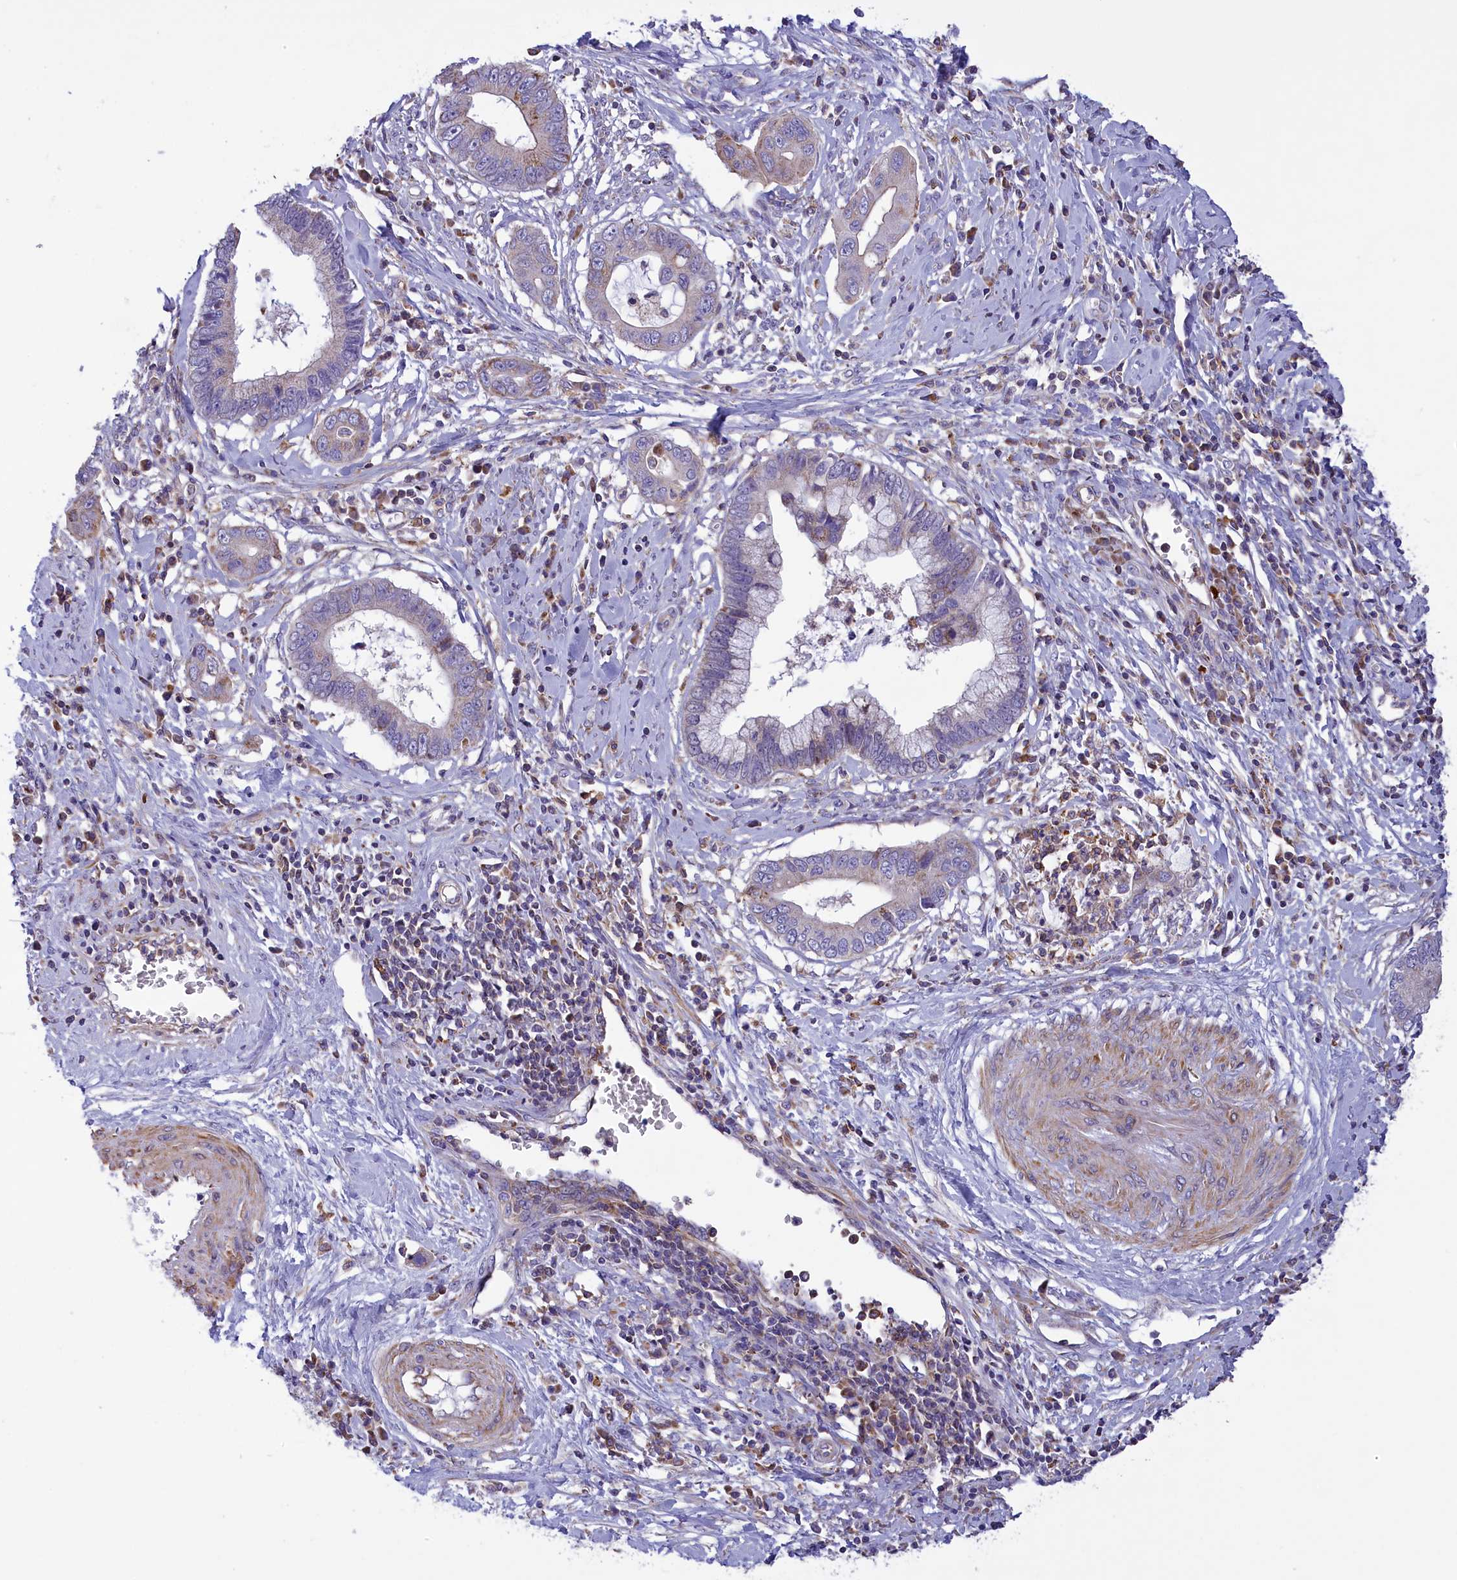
{"staining": {"intensity": "weak", "quantity": "<25%", "location": "cytoplasmic/membranous"}, "tissue": "cervical cancer", "cell_type": "Tumor cells", "image_type": "cancer", "snomed": [{"axis": "morphology", "description": "Adenocarcinoma, NOS"}, {"axis": "topography", "description": "Cervix"}], "caption": "The photomicrograph demonstrates no significant staining in tumor cells of cervical cancer. (Brightfield microscopy of DAB (3,3'-diaminobenzidine) immunohistochemistry (IHC) at high magnification).", "gene": "CORO7-PAM16", "patient": {"sex": "female", "age": 44}}